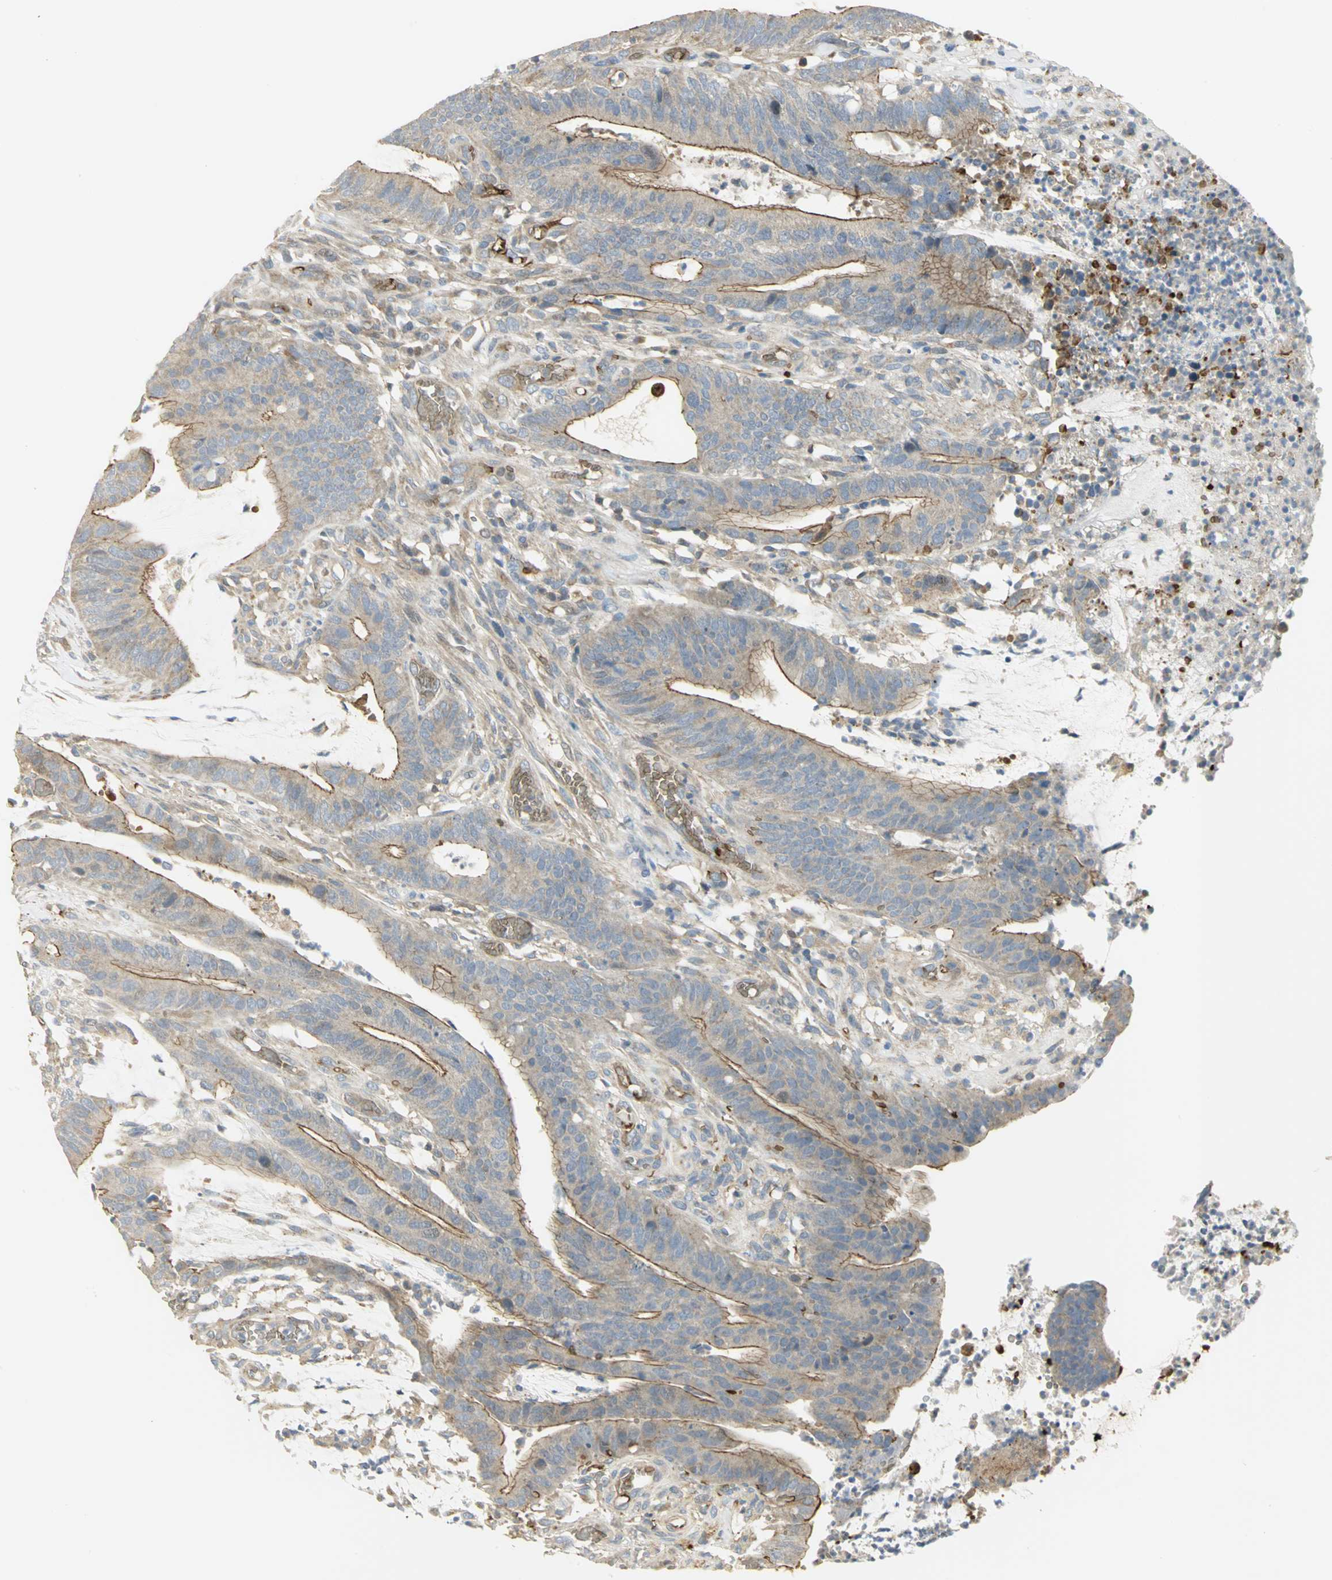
{"staining": {"intensity": "moderate", "quantity": ">75%", "location": "cytoplasmic/membranous"}, "tissue": "colorectal cancer", "cell_type": "Tumor cells", "image_type": "cancer", "snomed": [{"axis": "morphology", "description": "Adenocarcinoma, NOS"}, {"axis": "topography", "description": "Rectum"}], "caption": "Immunohistochemistry (IHC) histopathology image of neoplastic tissue: colorectal cancer stained using immunohistochemistry reveals medium levels of moderate protein expression localized specifically in the cytoplasmic/membranous of tumor cells, appearing as a cytoplasmic/membranous brown color.", "gene": "ANK1", "patient": {"sex": "female", "age": 66}}